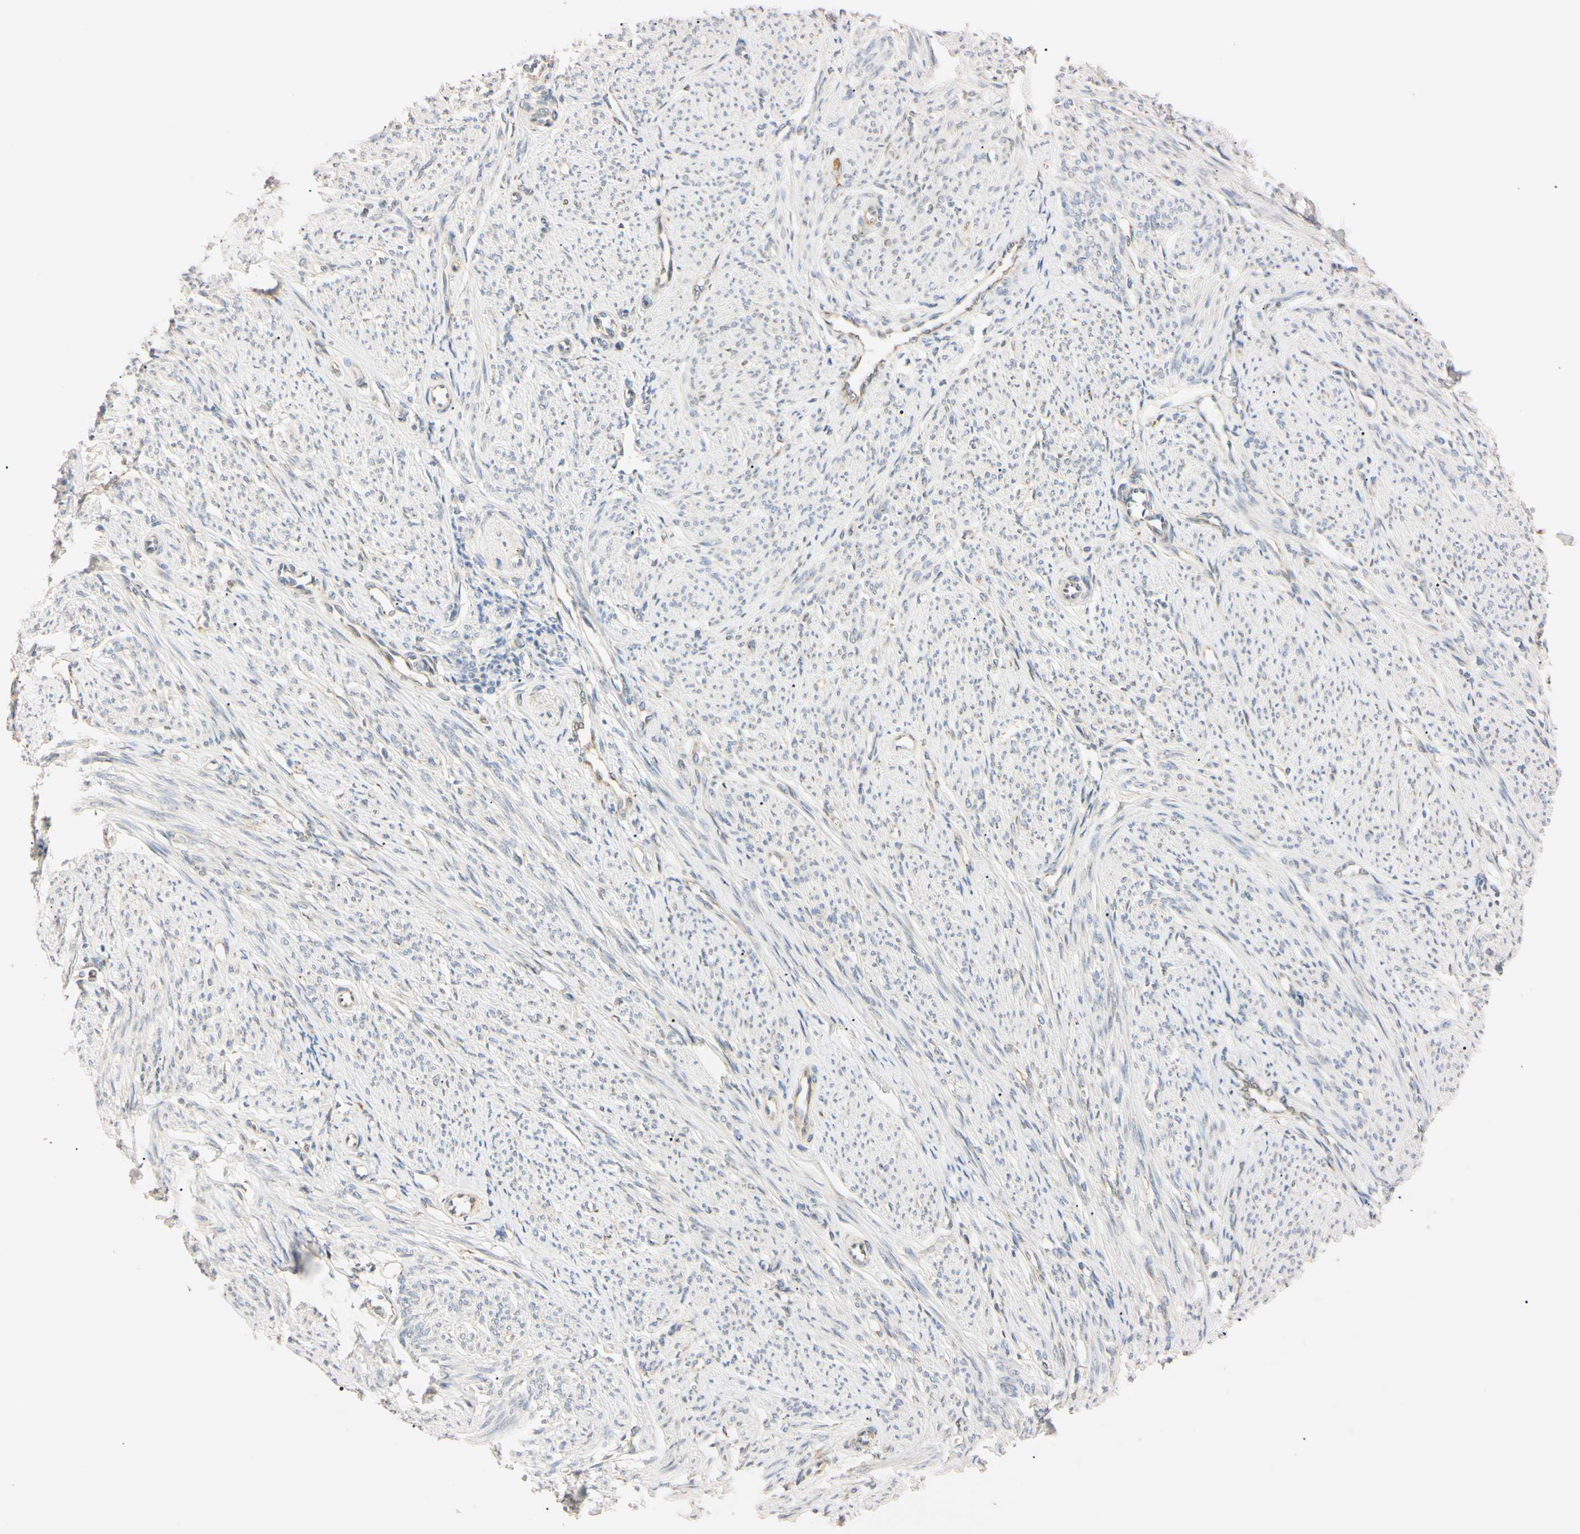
{"staining": {"intensity": "negative", "quantity": "none", "location": "none"}, "tissue": "smooth muscle", "cell_type": "Smooth muscle cells", "image_type": "normal", "snomed": [{"axis": "morphology", "description": "Normal tissue, NOS"}, {"axis": "topography", "description": "Smooth muscle"}], "caption": "This is a micrograph of IHC staining of normal smooth muscle, which shows no expression in smooth muscle cells.", "gene": "IER3IP1", "patient": {"sex": "female", "age": 65}}